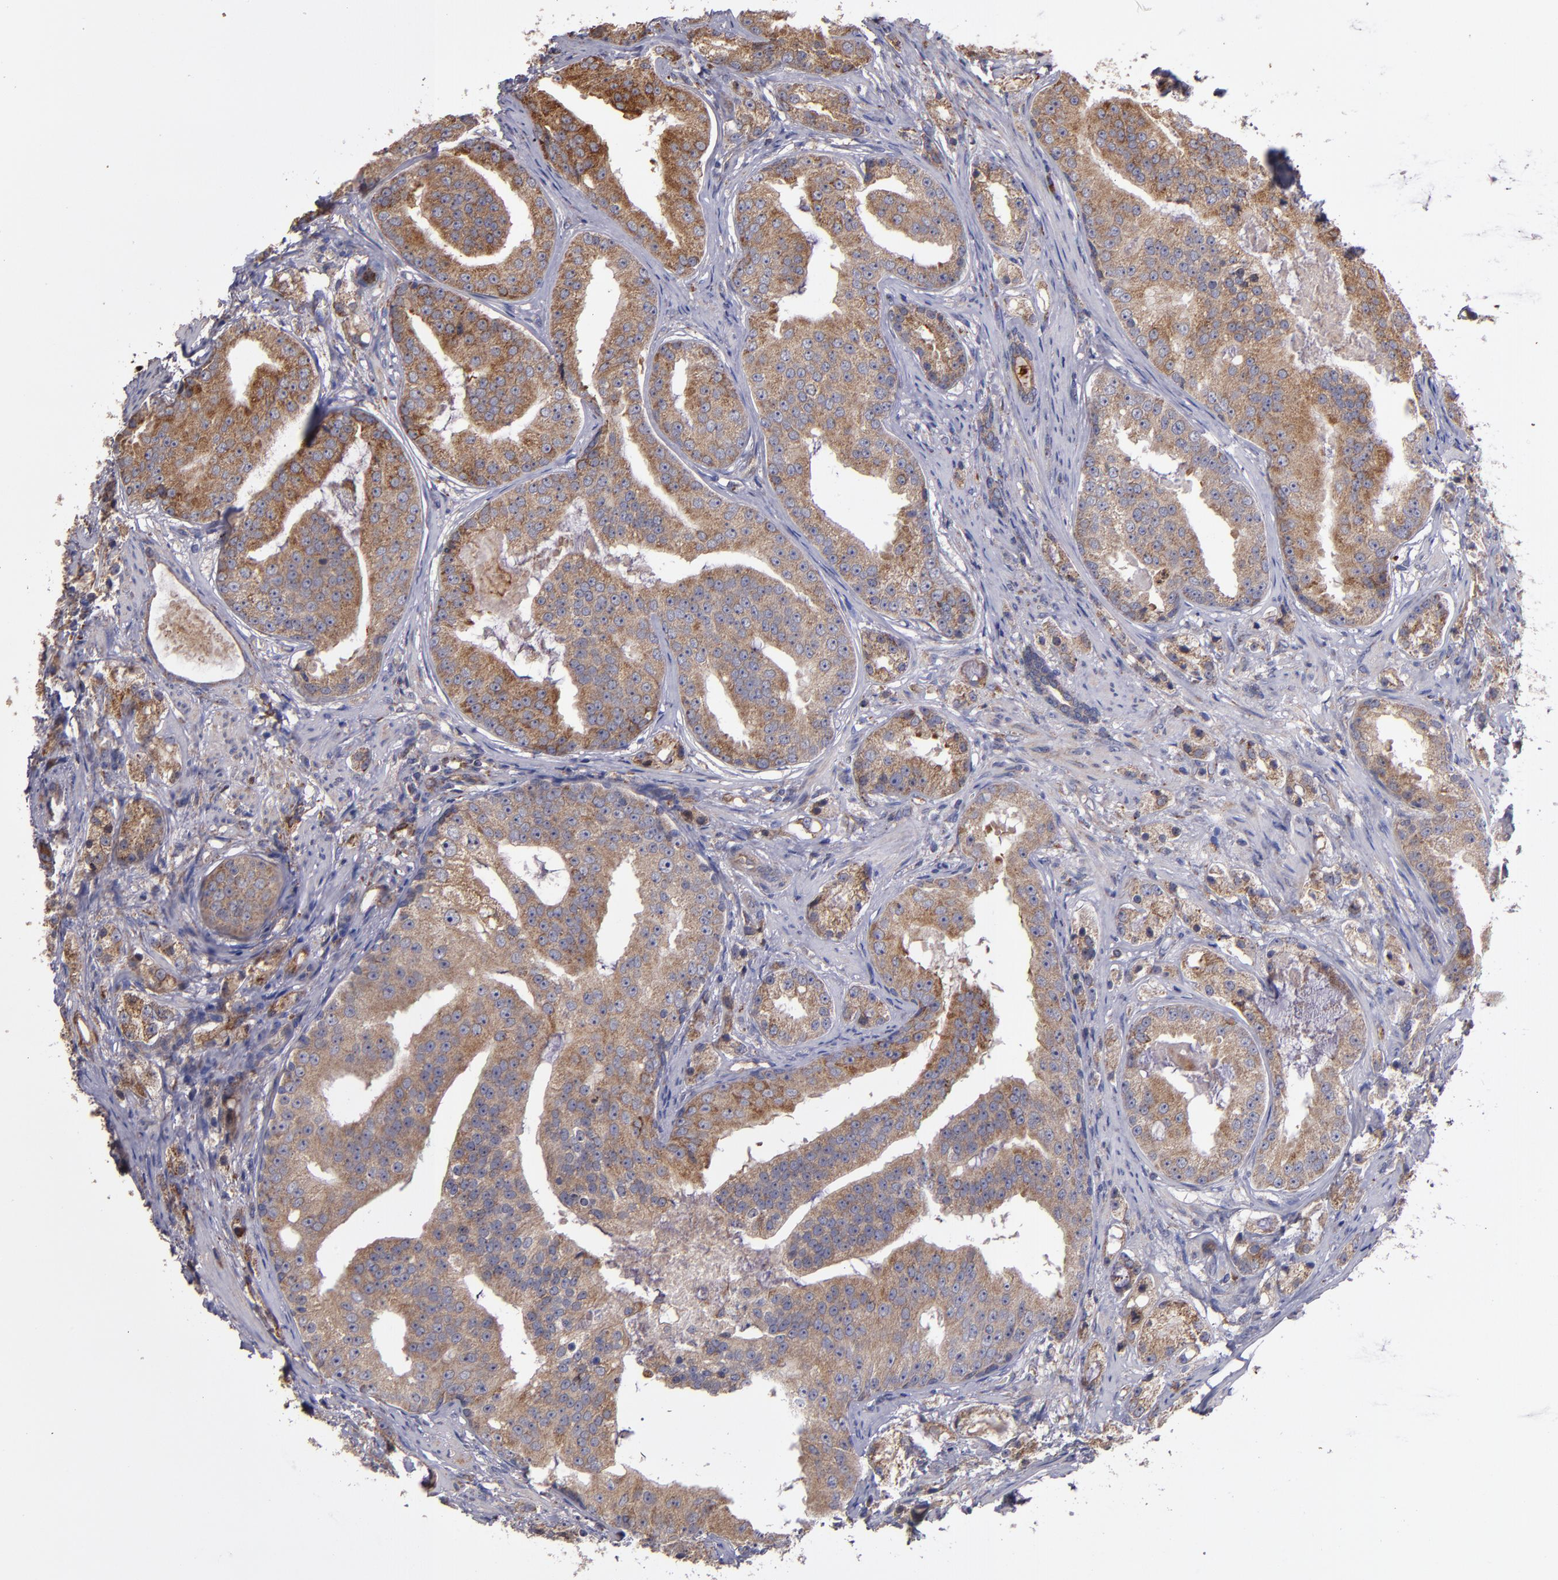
{"staining": {"intensity": "moderate", "quantity": ">75%", "location": "cytoplasmic/membranous"}, "tissue": "prostate cancer", "cell_type": "Tumor cells", "image_type": "cancer", "snomed": [{"axis": "morphology", "description": "Adenocarcinoma, High grade"}, {"axis": "topography", "description": "Prostate"}], "caption": "A micrograph of prostate cancer (high-grade adenocarcinoma) stained for a protein demonstrates moderate cytoplasmic/membranous brown staining in tumor cells.", "gene": "IFIH1", "patient": {"sex": "male", "age": 68}}